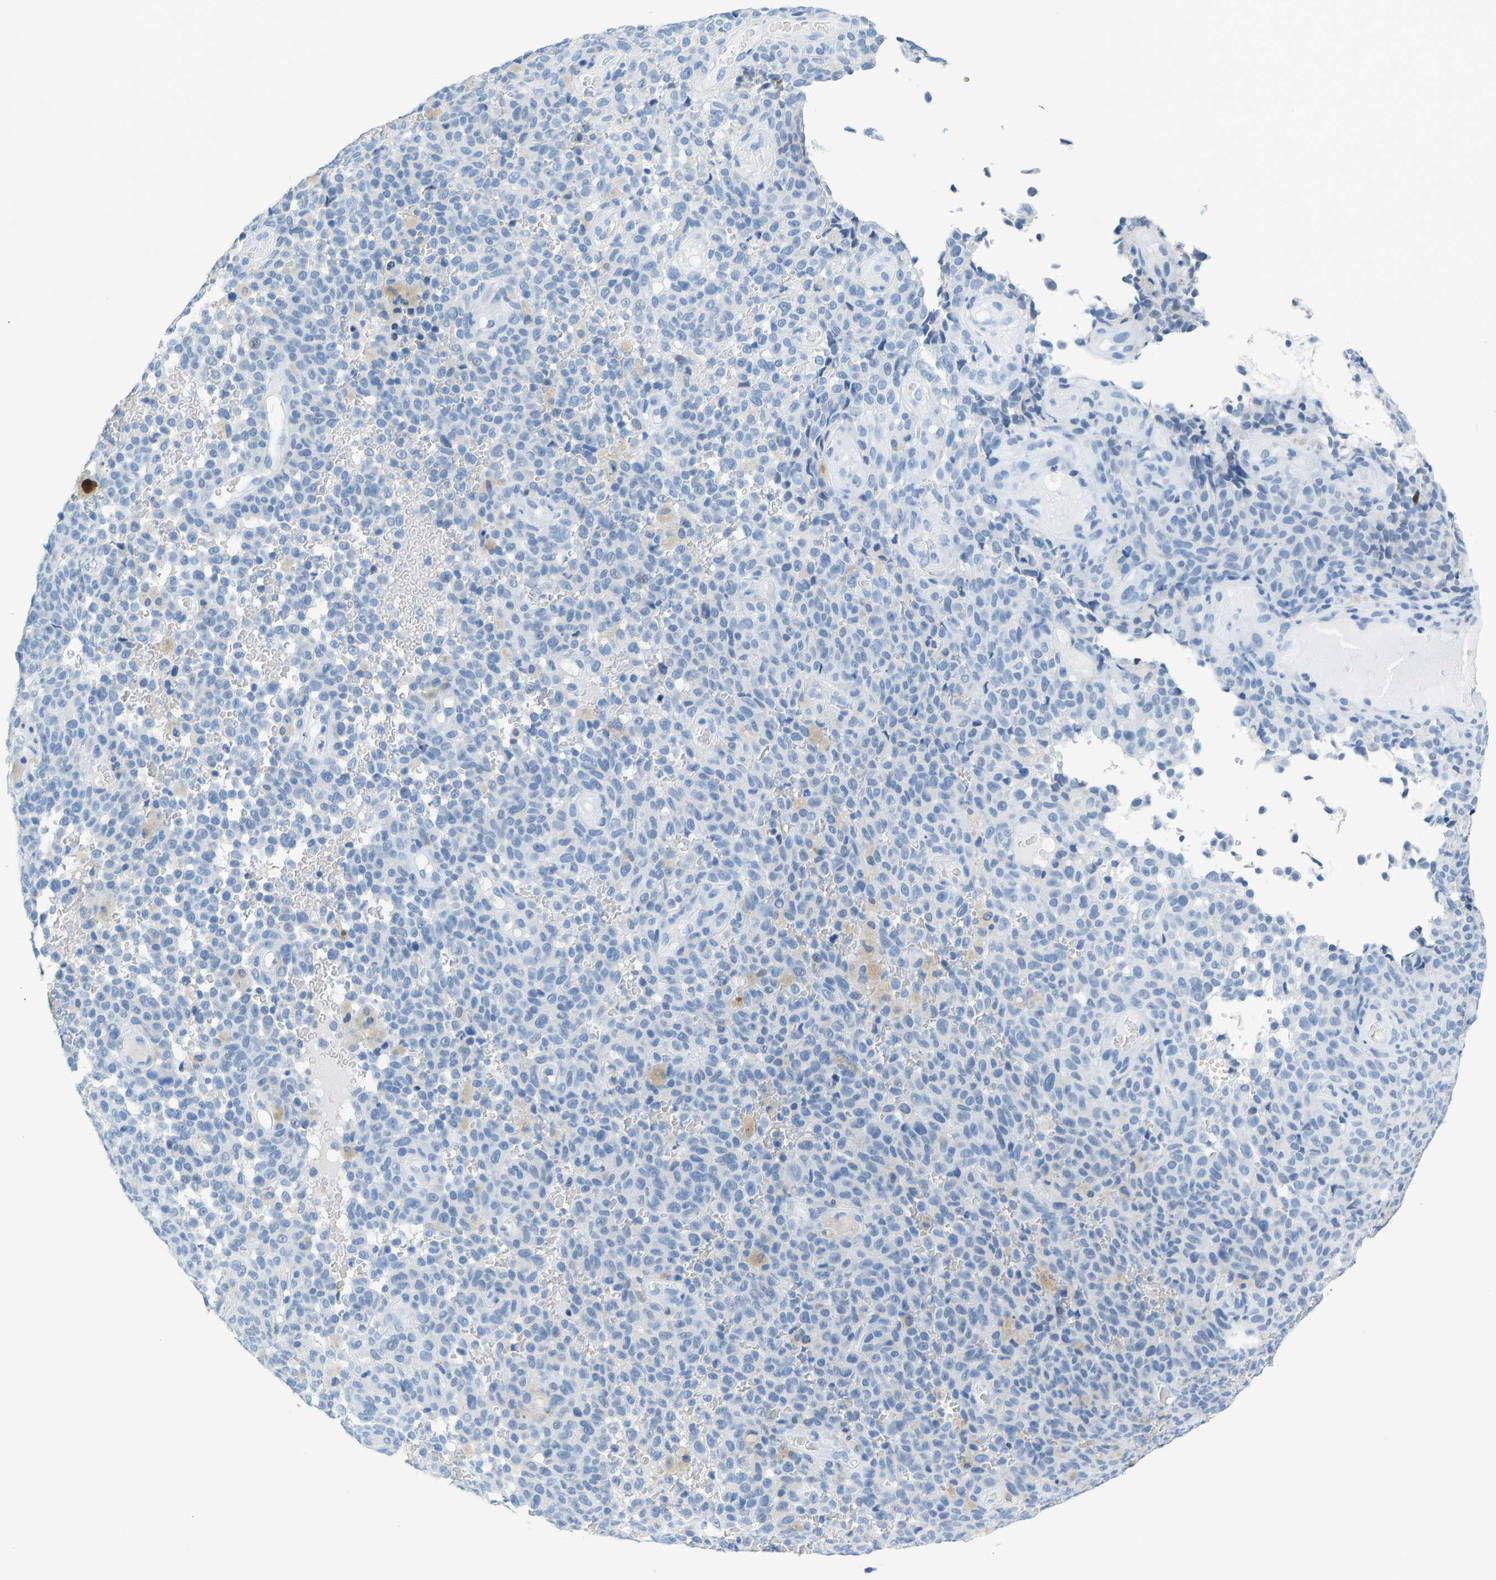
{"staining": {"intensity": "negative", "quantity": "none", "location": "none"}, "tissue": "melanoma", "cell_type": "Tumor cells", "image_type": "cancer", "snomed": [{"axis": "morphology", "description": "Malignant melanoma, NOS"}, {"axis": "topography", "description": "Skin"}], "caption": "This is an immunohistochemistry (IHC) photomicrograph of human melanoma. There is no positivity in tumor cells.", "gene": "SERPINB3", "patient": {"sex": "female", "age": 82}}